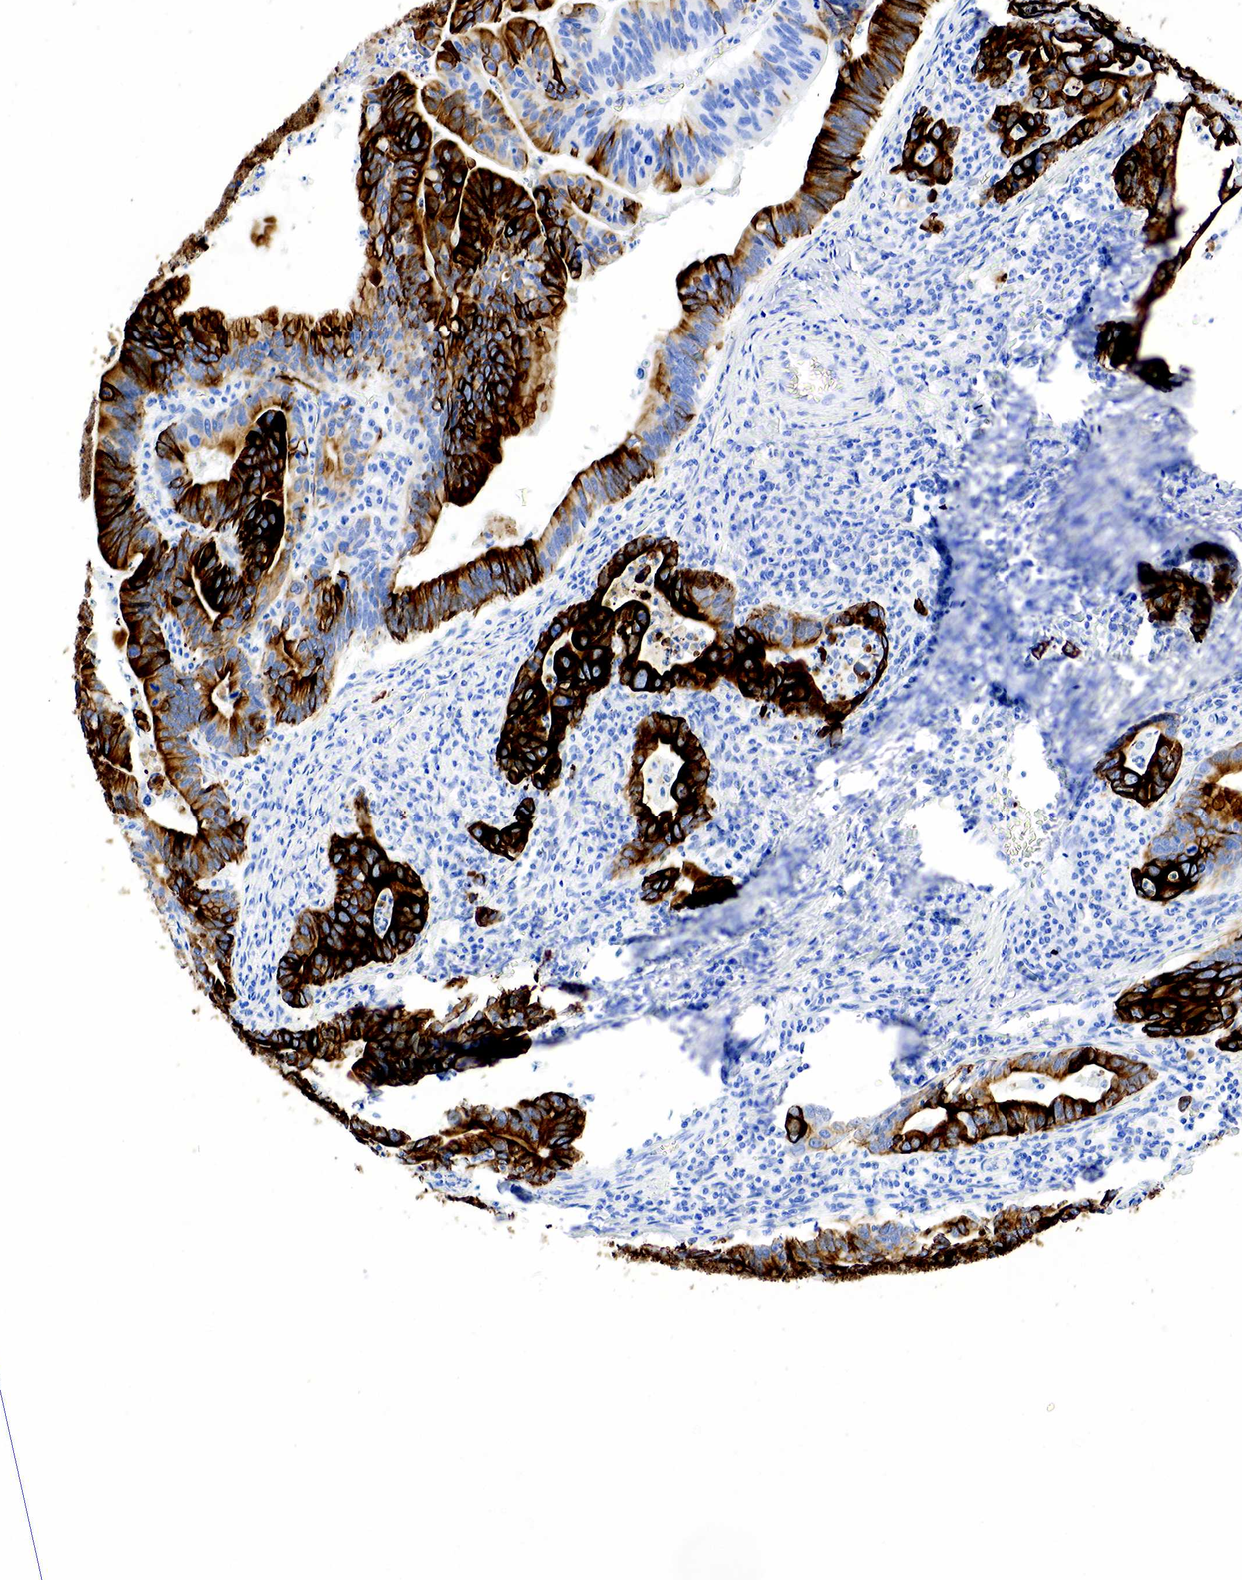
{"staining": {"intensity": "strong", "quantity": "25%-75%", "location": "cytoplasmic/membranous"}, "tissue": "stomach cancer", "cell_type": "Tumor cells", "image_type": "cancer", "snomed": [{"axis": "morphology", "description": "Adenocarcinoma, NOS"}, {"axis": "topography", "description": "Stomach, upper"}], "caption": "Immunohistochemical staining of human stomach cancer (adenocarcinoma) exhibits strong cytoplasmic/membranous protein expression in approximately 25%-75% of tumor cells.", "gene": "KRT7", "patient": {"sex": "male", "age": 63}}